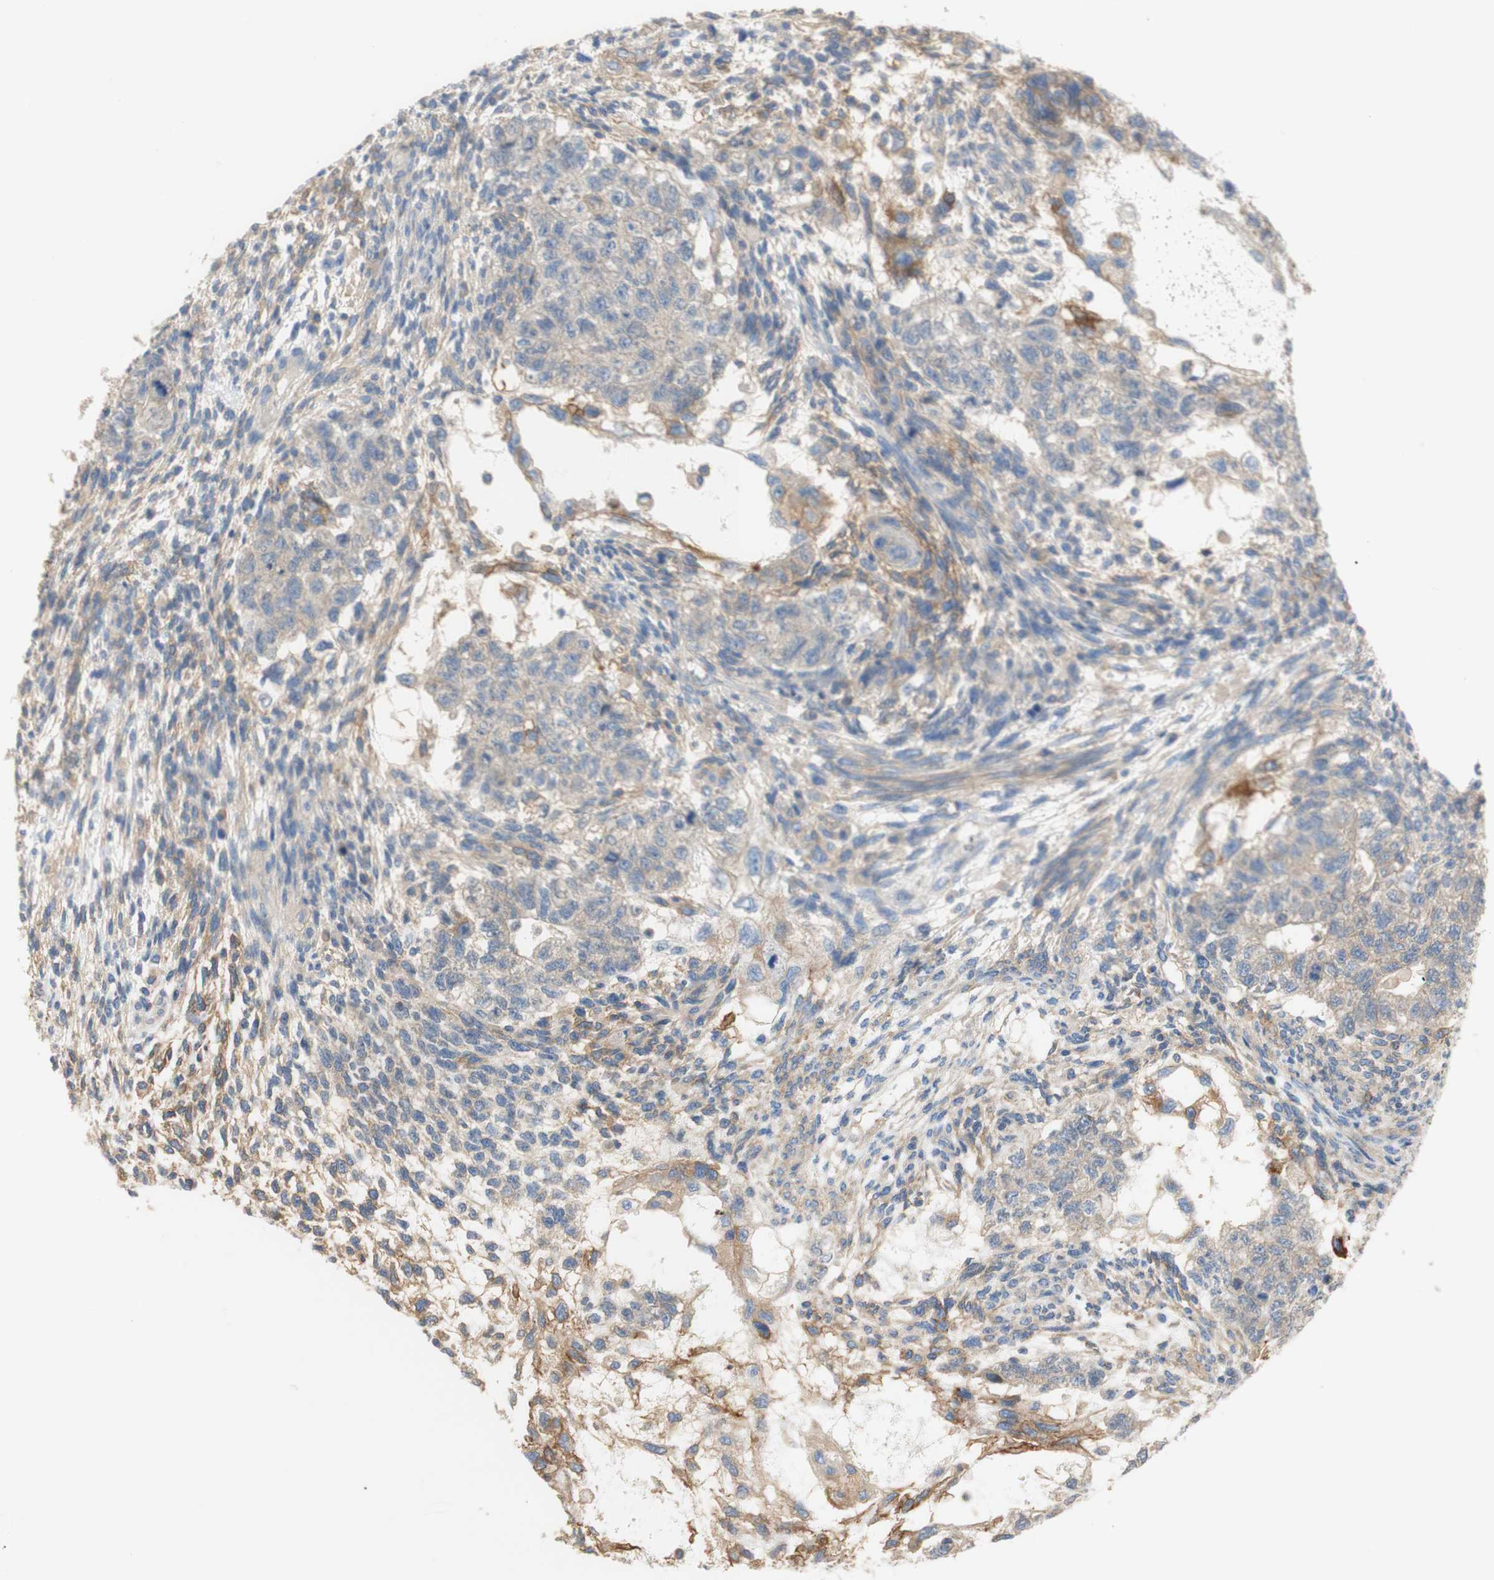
{"staining": {"intensity": "weak", "quantity": ">75%", "location": "cytoplasmic/membranous"}, "tissue": "testis cancer", "cell_type": "Tumor cells", "image_type": "cancer", "snomed": [{"axis": "morphology", "description": "Normal tissue, NOS"}, {"axis": "morphology", "description": "Carcinoma, Embryonal, NOS"}, {"axis": "topography", "description": "Testis"}], "caption": "Human testis embryonal carcinoma stained with a protein marker demonstrates weak staining in tumor cells.", "gene": "ATP2B1", "patient": {"sex": "male", "age": 36}}